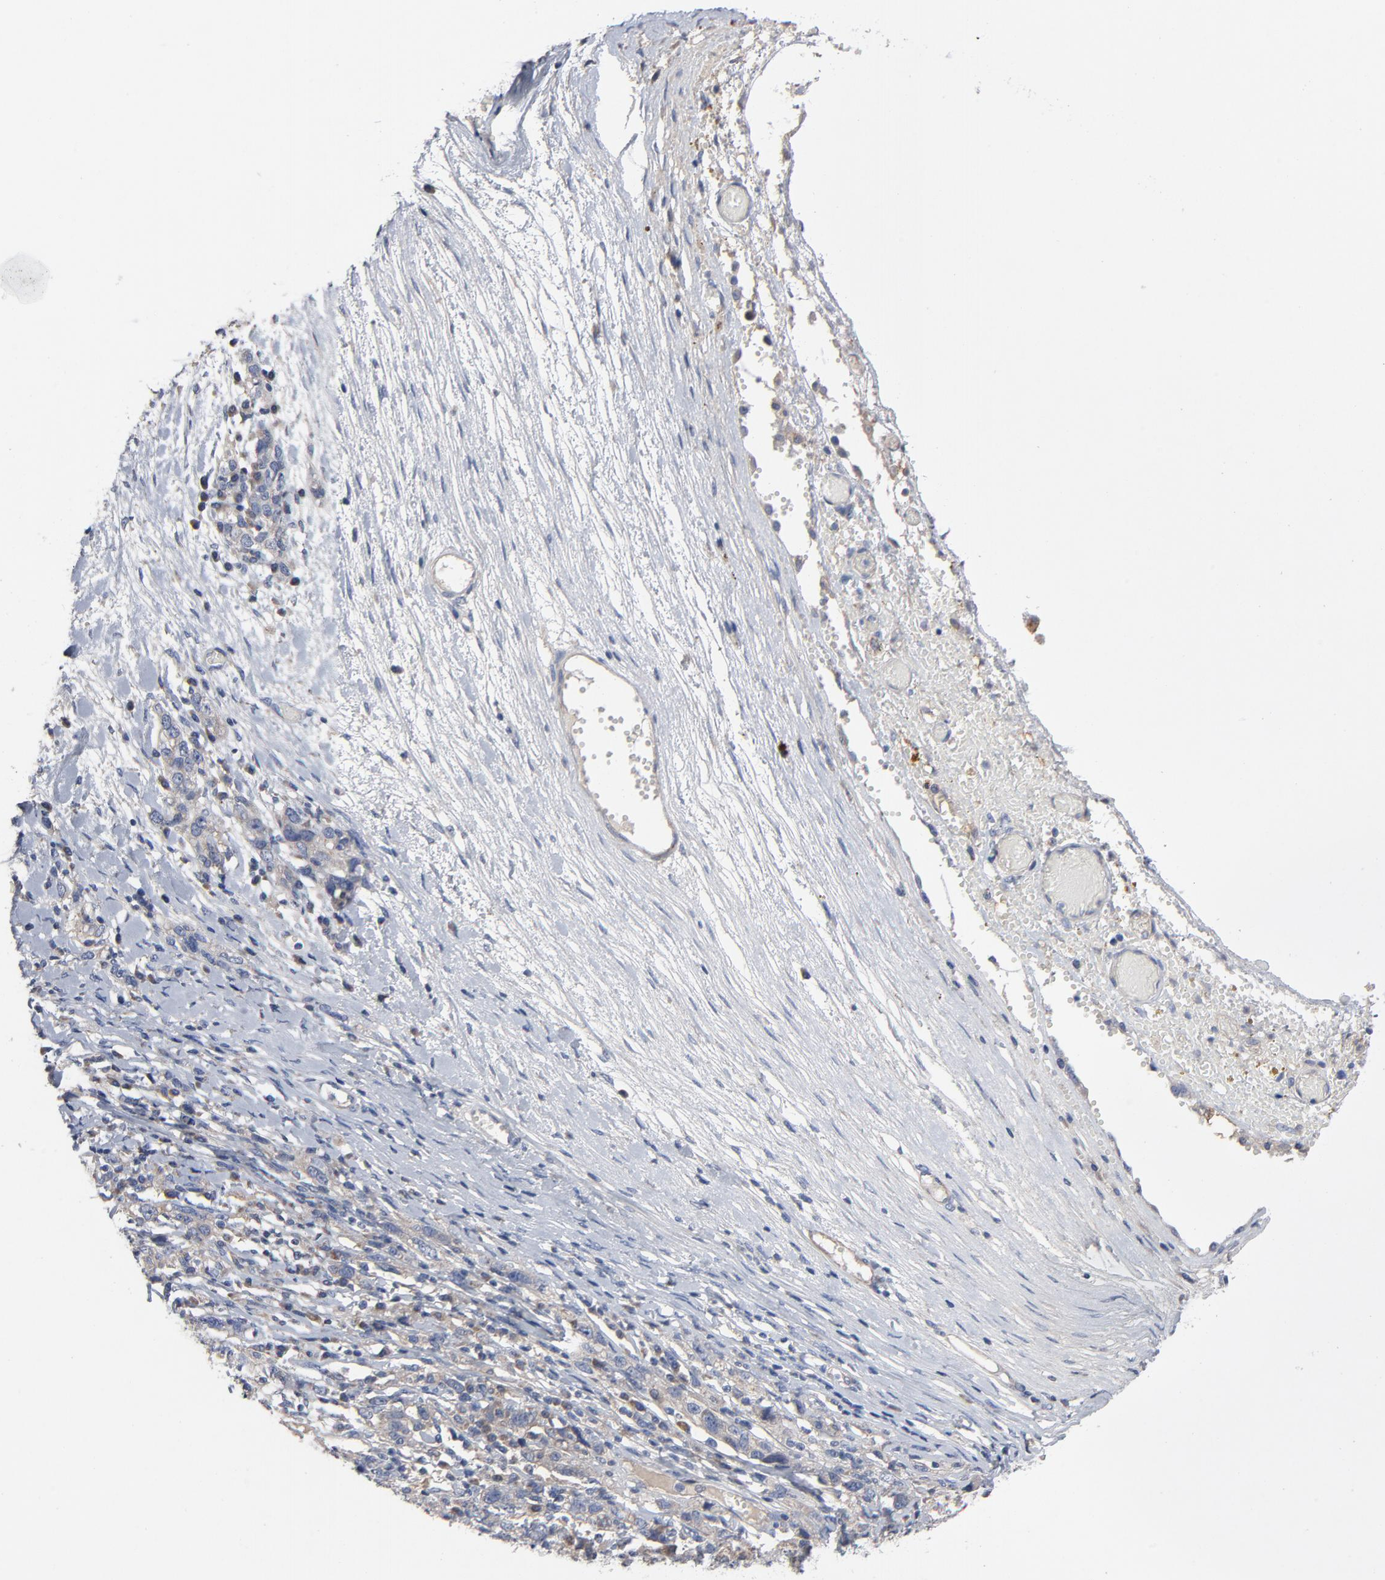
{"staining": {"intensity": "weak", "quantity": "25%-75%", "location": "cytoplasmic/membranous"}, "tissue": "ovarian cancer", "cell_type": "Tumor cells", "image_type": "cancer", "snomed": [{"axis": "morphology", "description": "Cystadenocarcinoma, serous, NOS"}, {"axis": "topography", "description": "Ovary"}], "caption": "The immunohistochemical stain labels weak cytoplasmic/membranous expression in tumor cells of ovarian cancer tissue.", "gene": "CCDC134", "patient": {"sex": "female", "age": 71}}